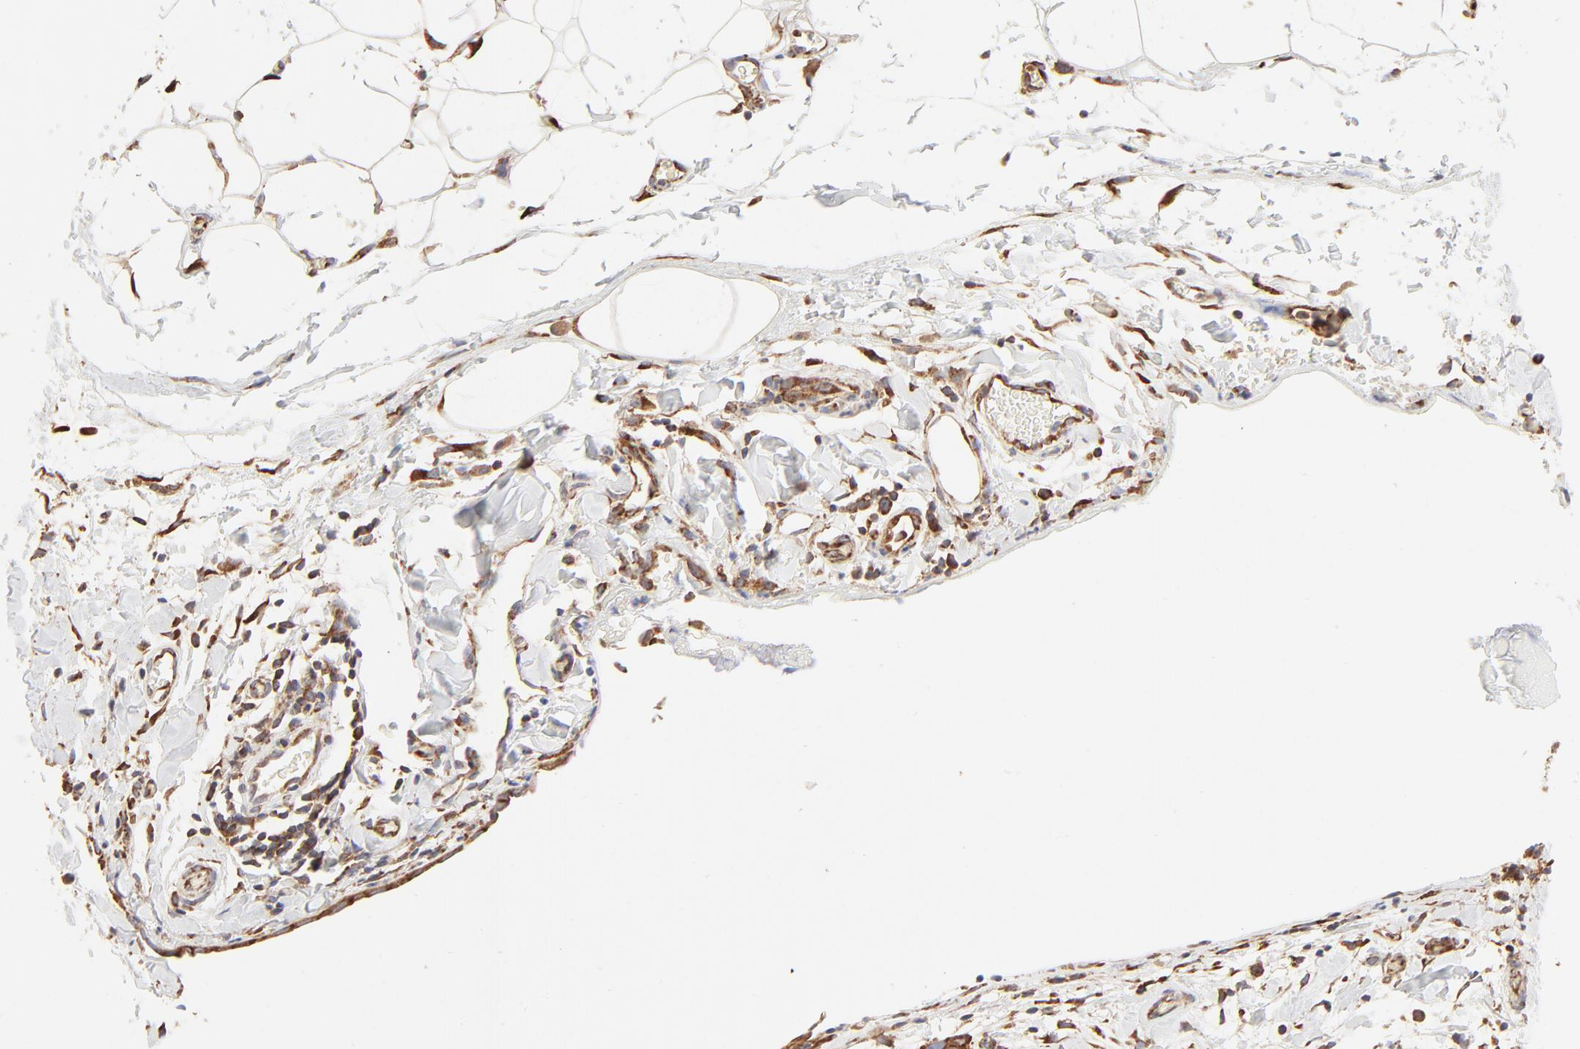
{"staining": {"intensity": "strong", "quantity": ">75%", "location": "cytoplasmic/membranous"}, "tissue": "stomach cancer", "cell_type": "Tumor cells", "image_type": "cancer", "snomed": [{"axis": "morphology", "description": "Adenocarcinoma, NOS"}, {"axis": "topography", "description": "Stomach, upper"}], "caption": "Immunohistochemistry histopathology image of neoplastic tissue: human stomach cancer stained using immunohistochemistry (IHC) exhibits high levels of strong protein expression localized specifically in the cytoplasmic/membranous of tumor cells, appearing as a cytoplasmic/membranous brown color.", "gene": "RPS20", "patient": {"sex": "male", "age": 47}}